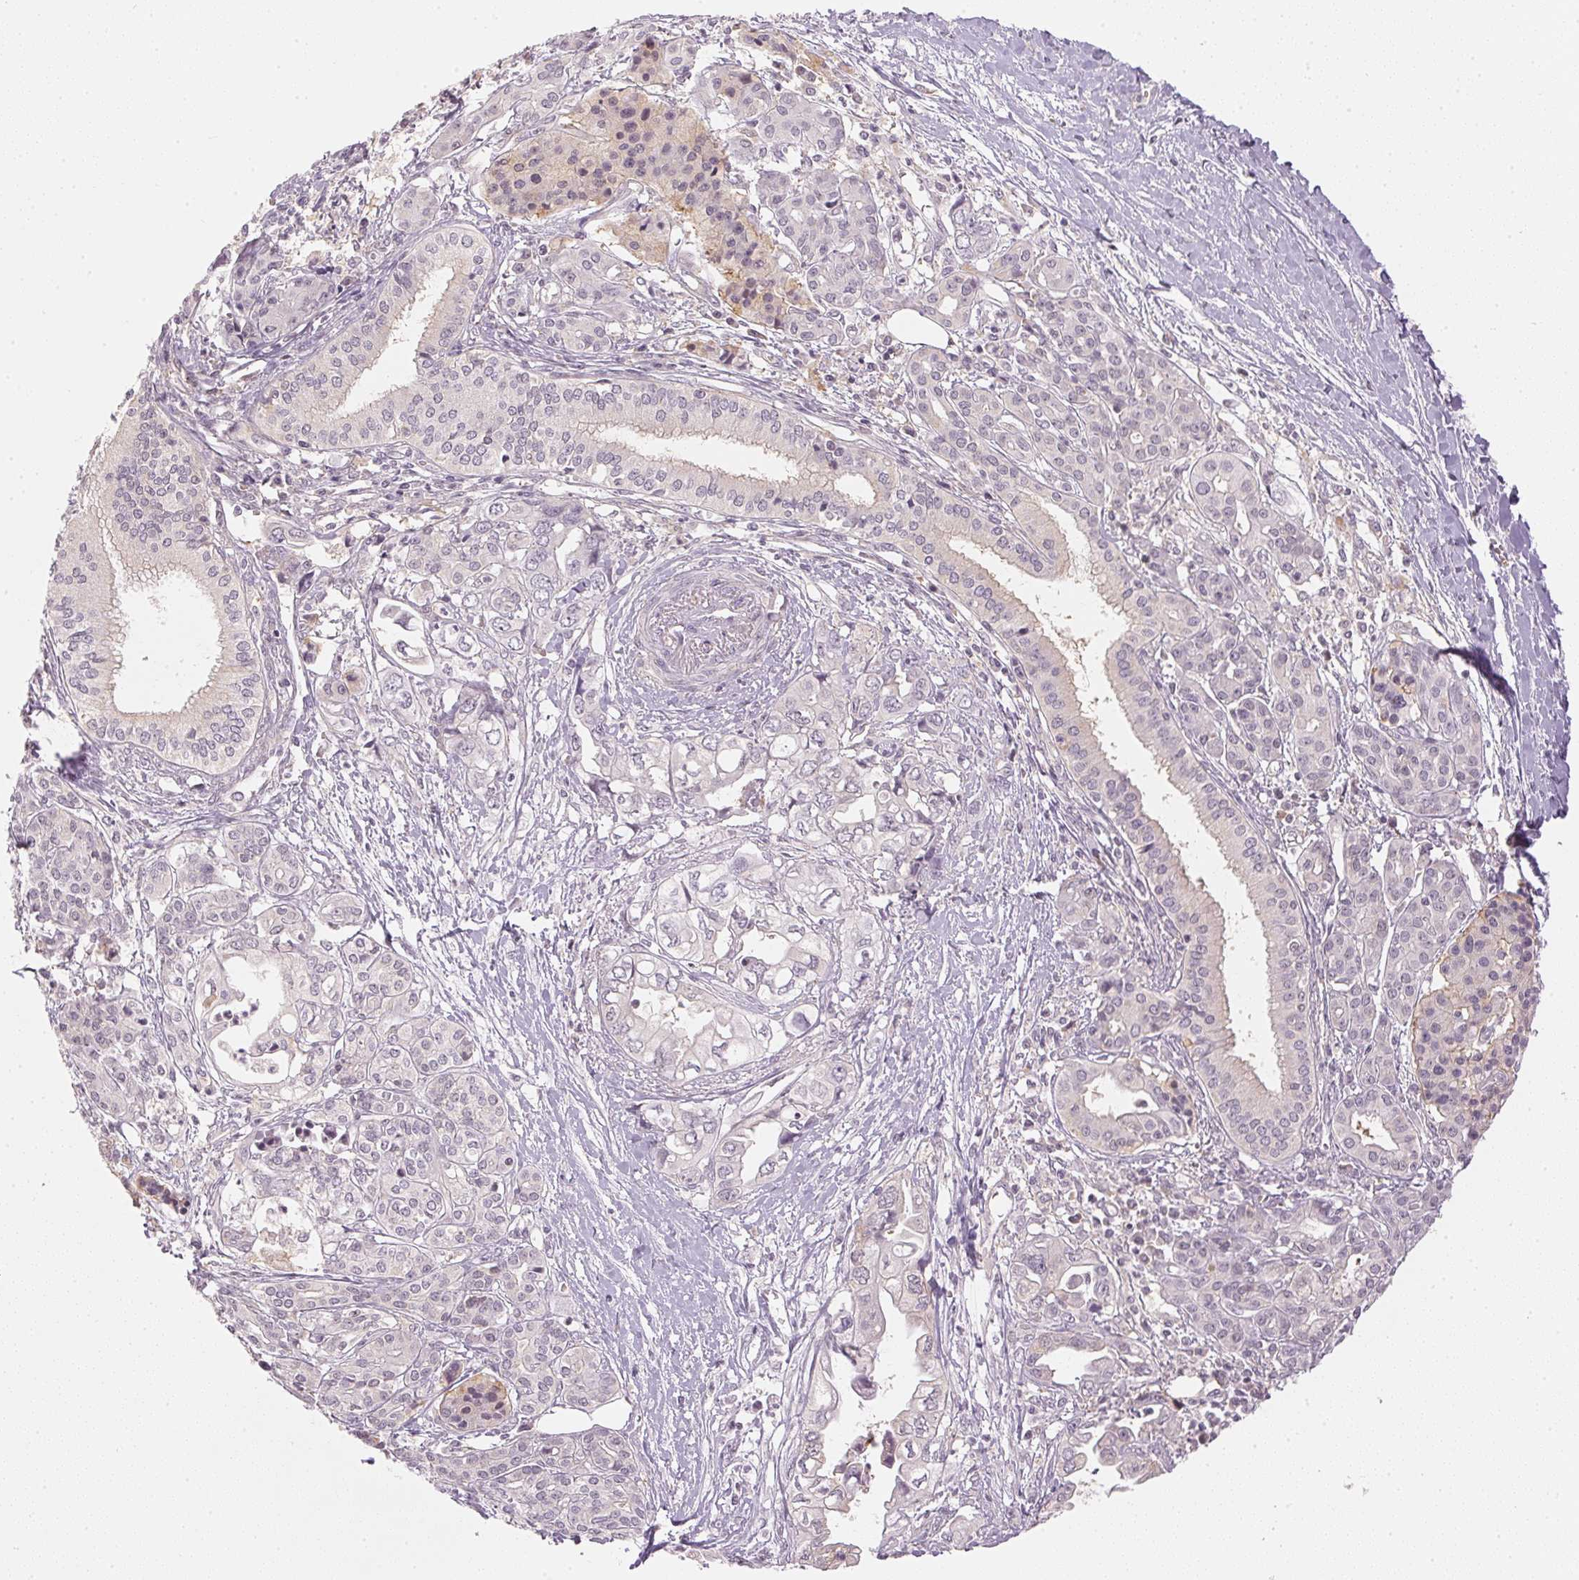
{"staining": {"intensity": "negative", "quantity": "none", "location": "none"}, "tissue": "pancreatic cancer", "cell_type": "Tumor cells", "image_type": "cancer", "snomed": [{"axis": "morphology", "description": "Adenocarcinoma, NOS"}, {"axis": "topography", "description": "Pancreas"}], "caption": "Tumor cells show no significant expression in pancreatic cancer.", "gene": "KPRP", "patient": {"sex": "male", "age": 68}}